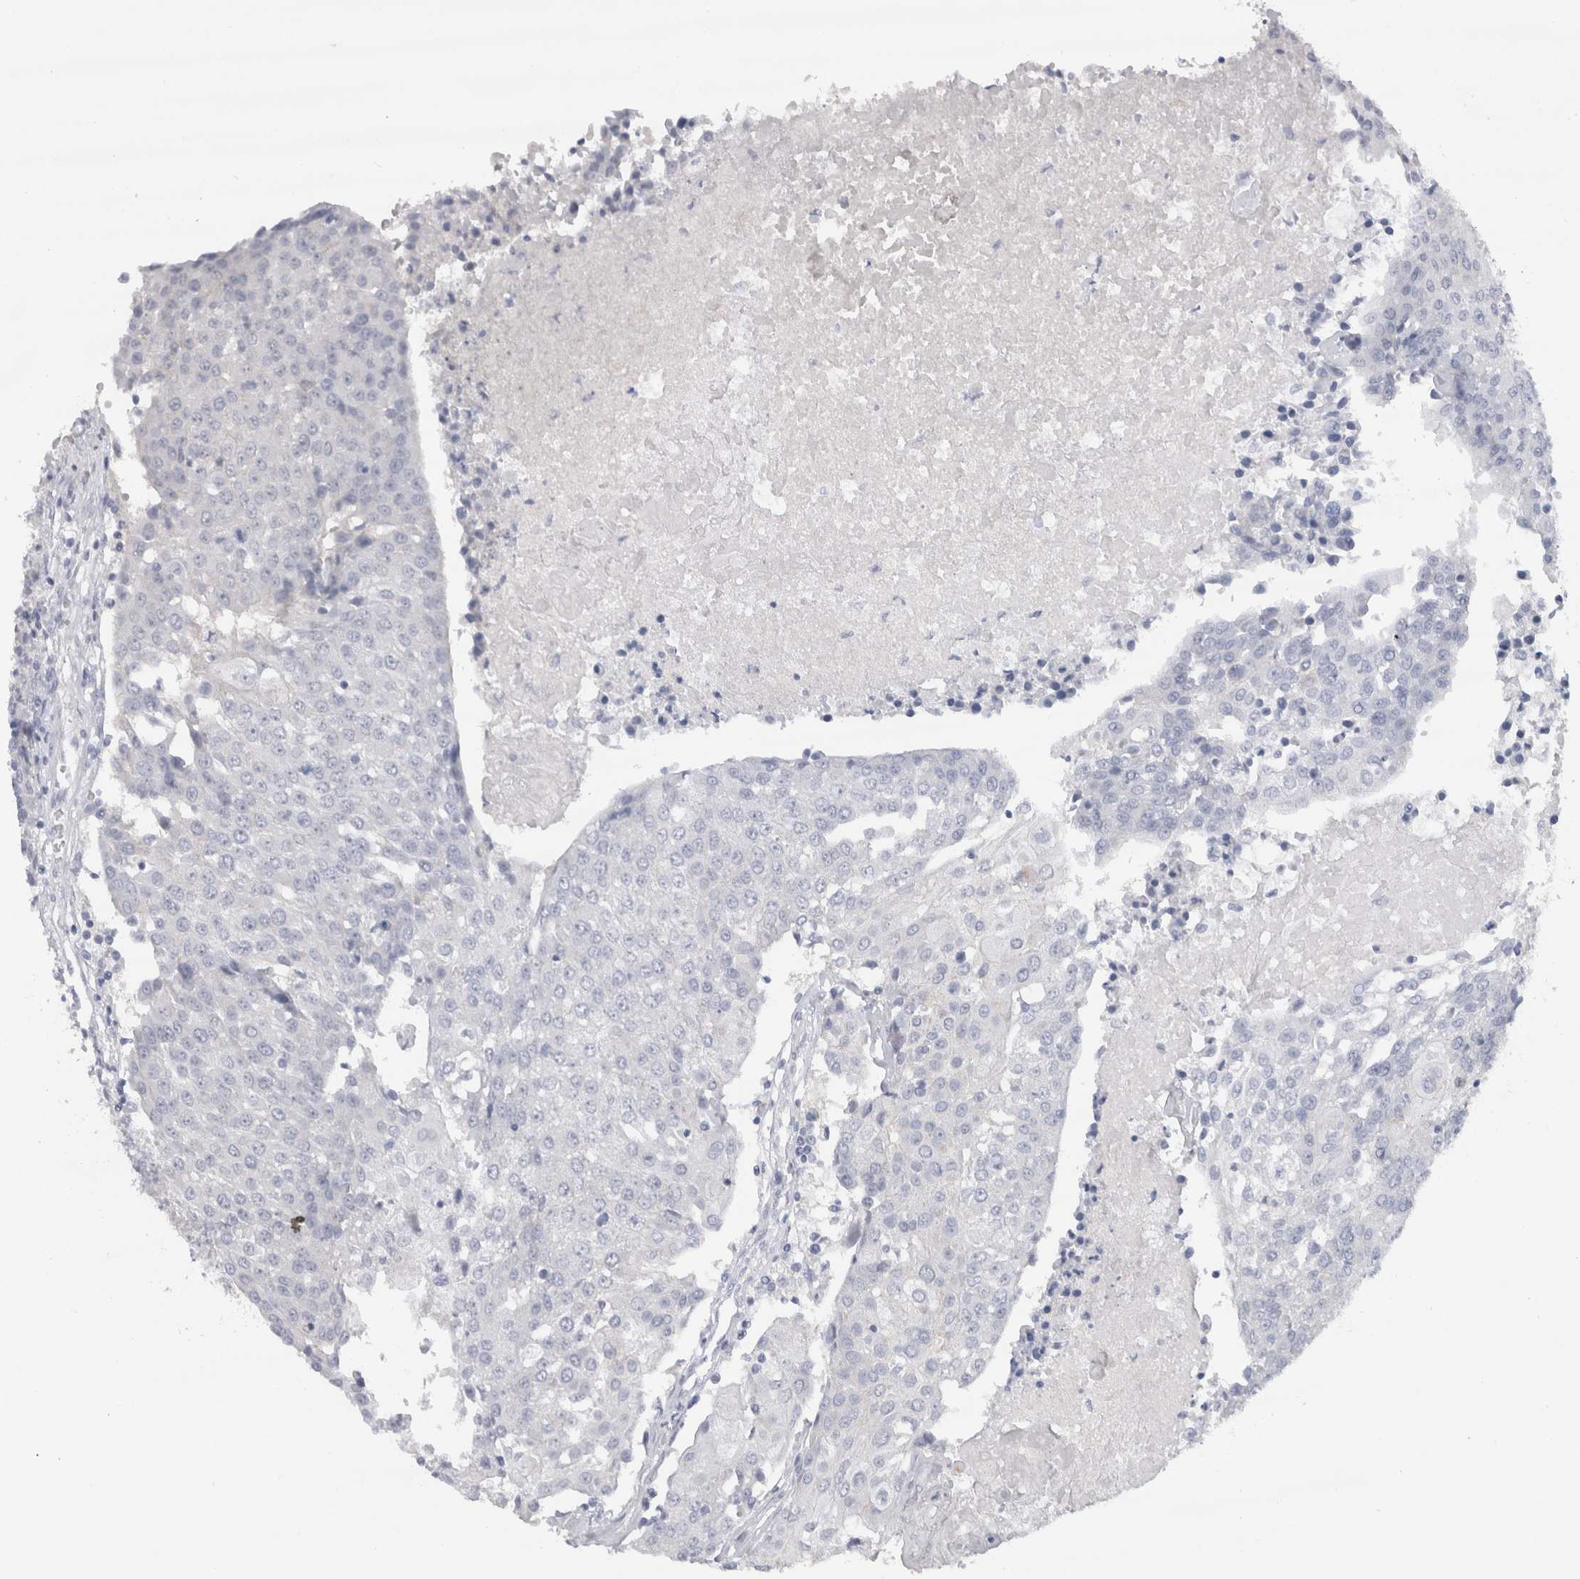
{"staining": {"intensity": "negative", "quantity": "none", "location": "none"}, "tissue": "urothelial cancer", "cell_type": "Tumor cells", "image_type": "cancer", "snomed": [{"axis": "morphology", "description": "Urothelial carcinoma, High grade"}, {"axis": "topography", "description": "Urinary bladder"}], "caption": "Immunohistochemical staining of human high-grade urothelial carcinoma demonstrates no significant staining in tumor cells. (Stains: DAB immunohistochemistry (IHC) with hematoxylin counter stain, Microscopy: brightfield microscopy at high magnification).", "gene": "CDH17", "patient": {"sex": "female", "age": 85}}